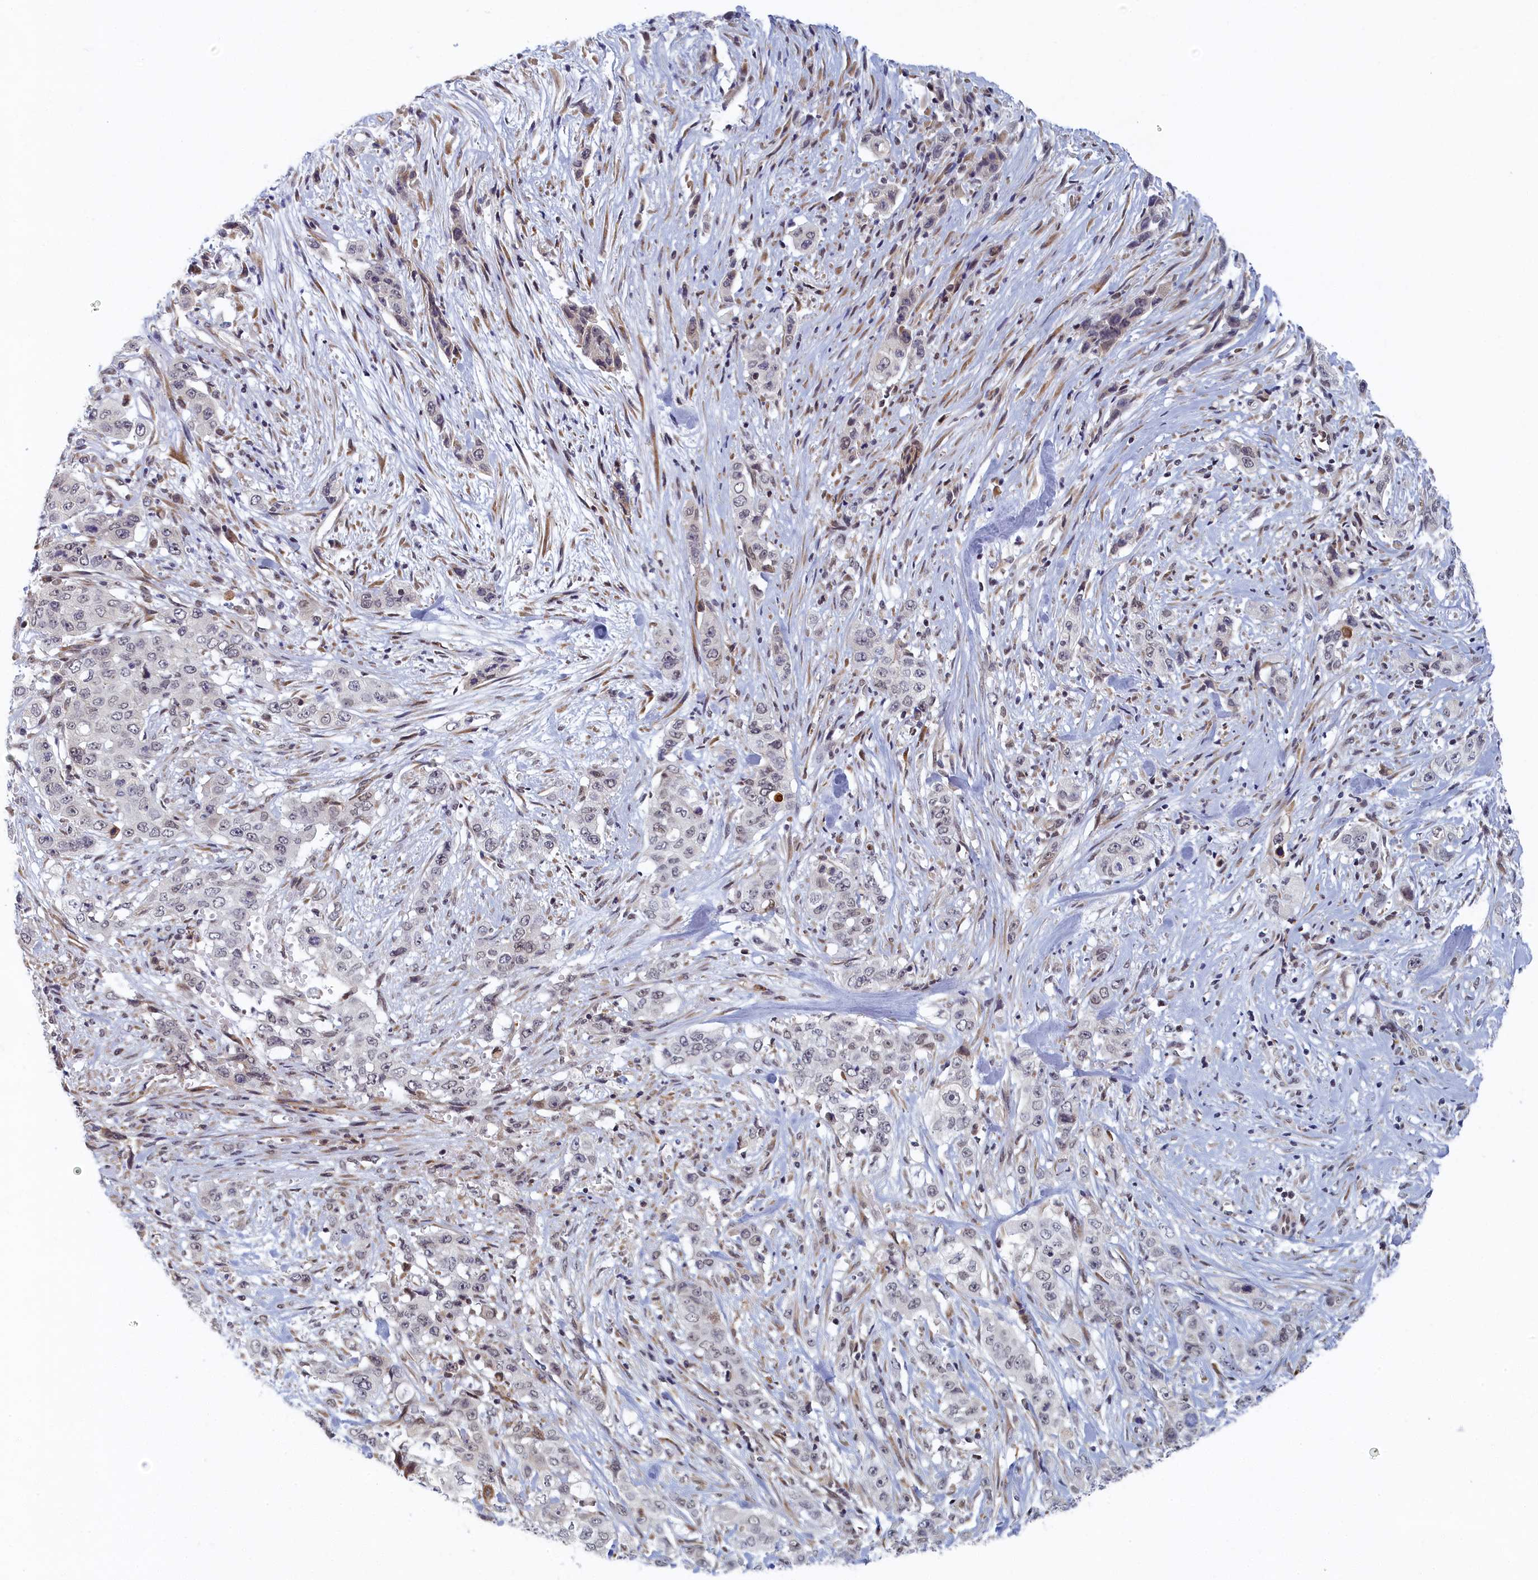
{"staining": {"intensity": "negative", "quantity": "none", "location": "none"}, "tissue": "stomach cancer", "cell_type": "Tumor cells", "image_type": "cancer", "snomed": [{"axis": "morphology", "description": "Adenocarcinoma, NOS"}, {"axis": "topography", "description": "Stomach, upper"}], "caption": "High power microscopy image of an immunohistochemistry (IHC) micrograph of adenocarcinoma (stomach), revealing no significant positivity in tumor cells.", "gene": "DNAJC17", "patient": {"sex": "male", "age": 62}}